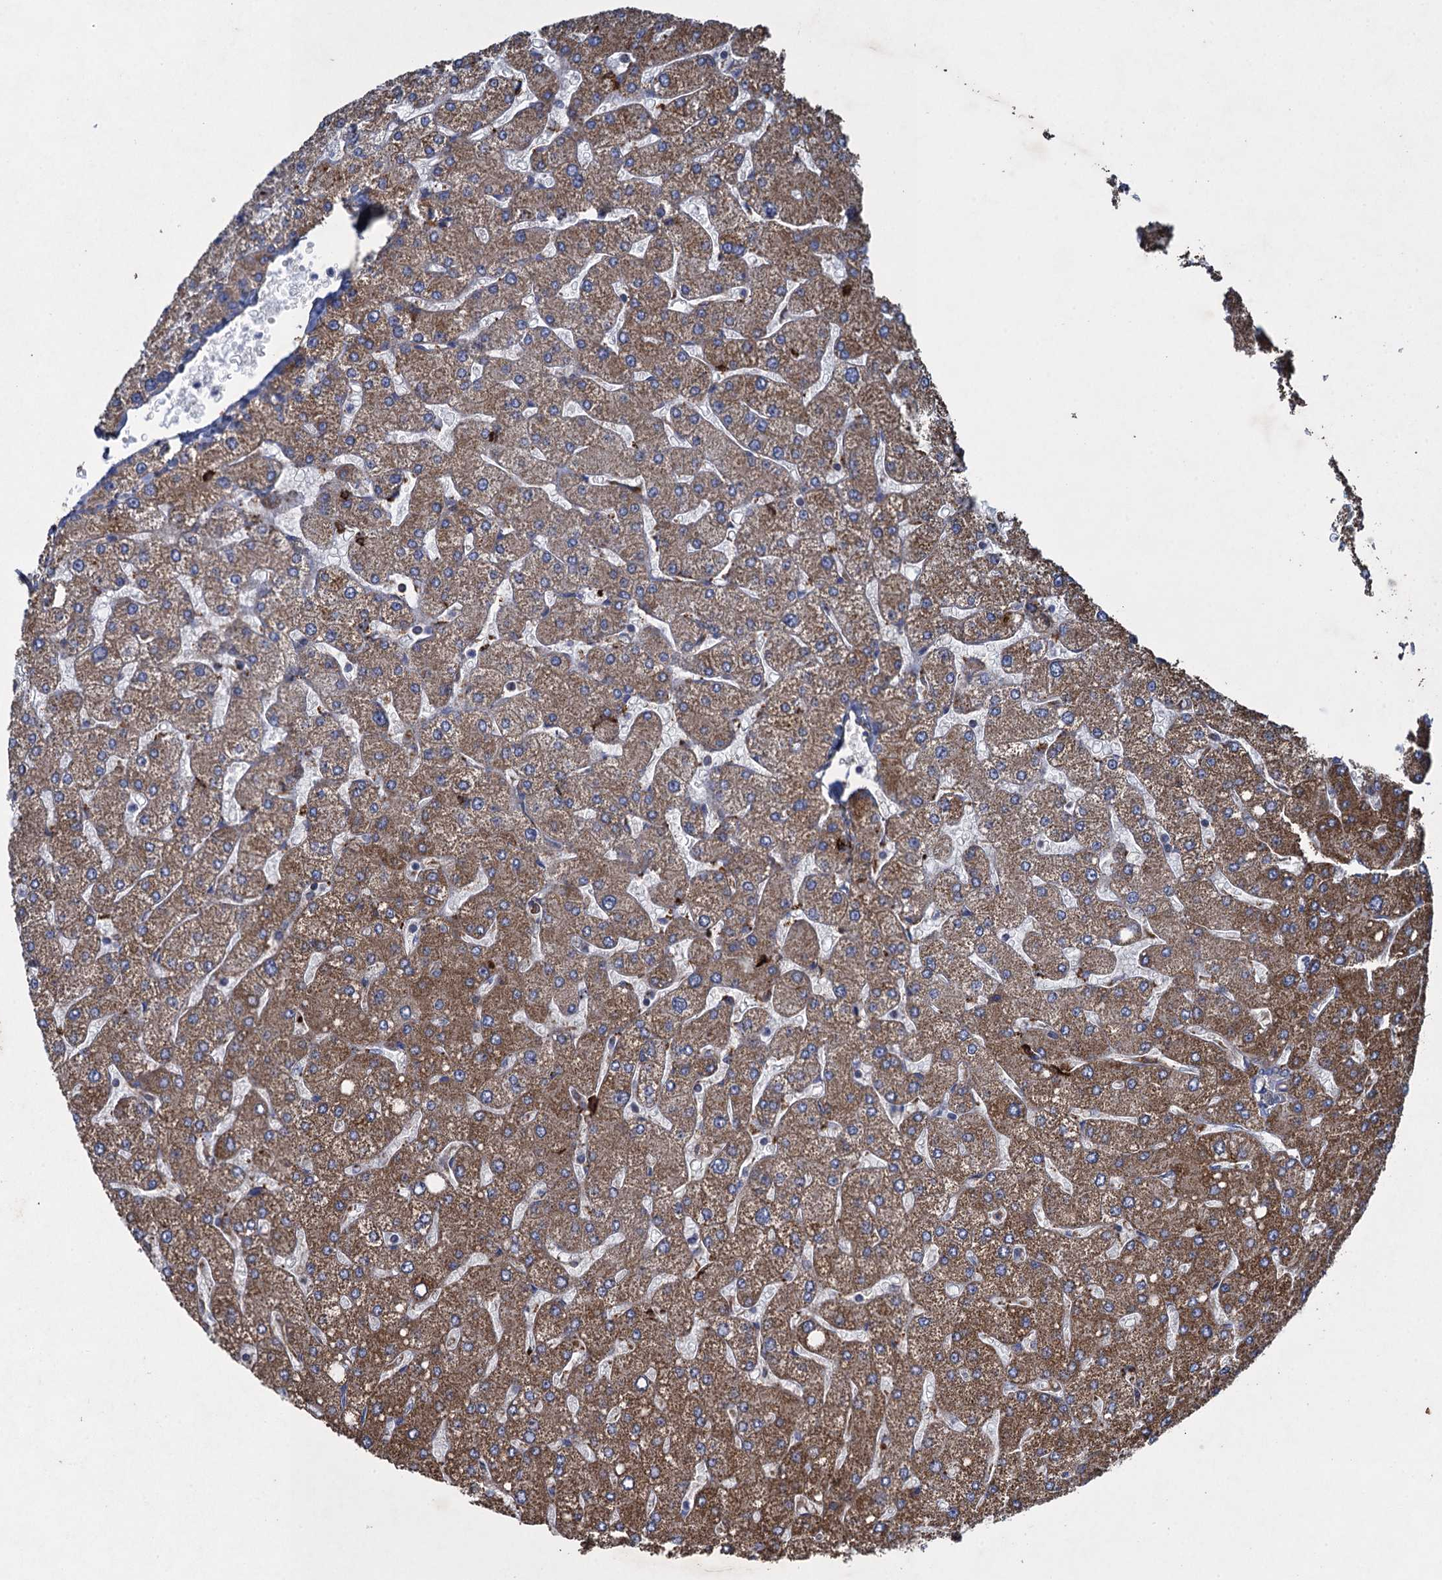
{"staining": {"intensity": "negative", "quantity": "none", "location": "none"}, "tissue": "liver", "cell_type": "Cholangiocytes", "image_type": "normal", "snomed": [{"axis": "morphology", "description": "Normal tissue, NOS"}, {"axis": "topography", "description": "Liver"}], "caption": "An immunohistochemistry histopathology image of unremarkable liver is shown. There is no staining in cholangiocytes of liver.", "gene": "TXNDC11", "patient": {"sex": "male", "age": 55}}